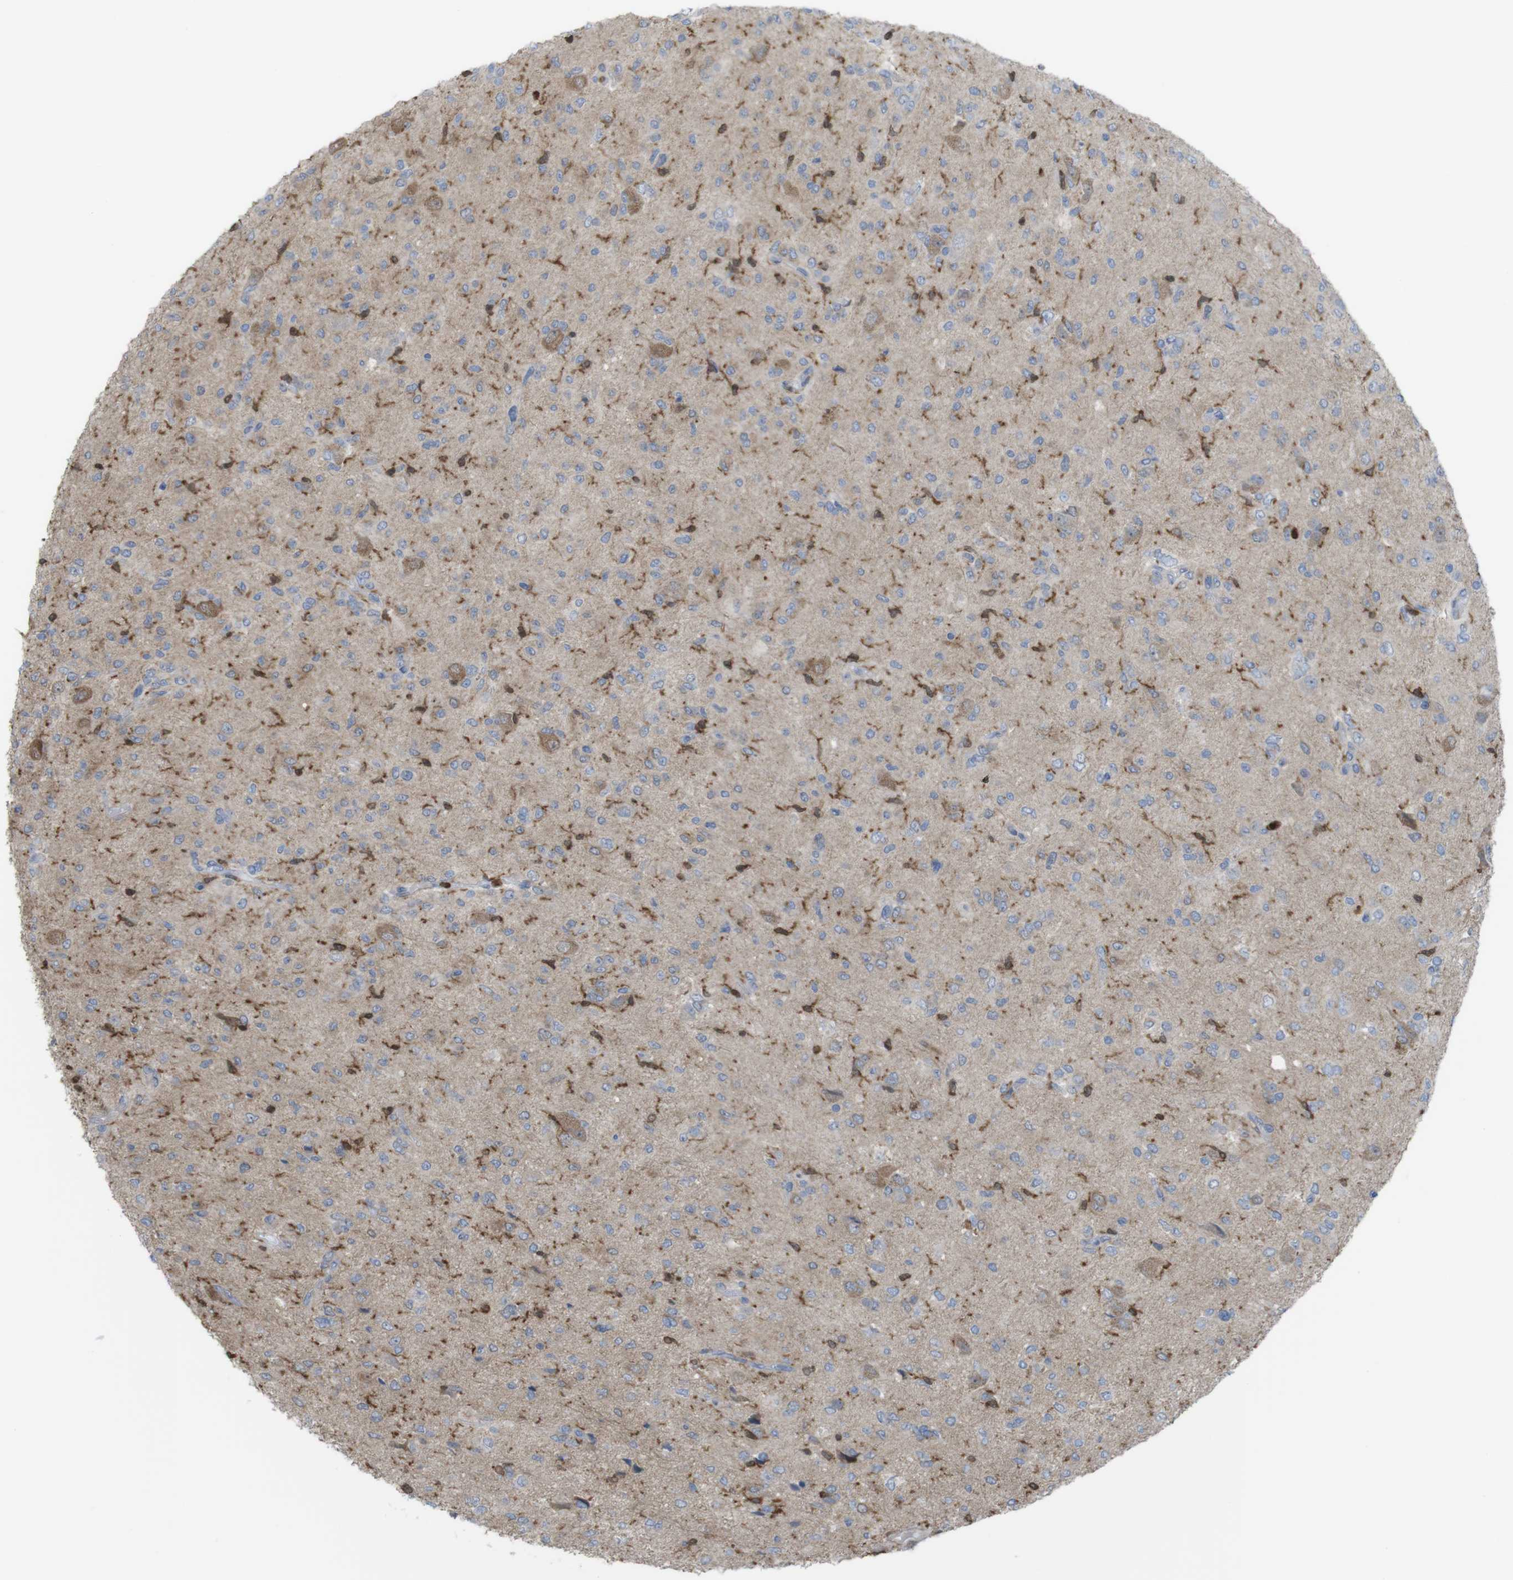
{"staining": {"intensity": "moderate", "quantity": "<25%", "location": "cytoplasmic/membranous"}, "tissue": "glioma", "cell_type": "Tumor cells", "image_type": "cancer", "snomed": [{"axis": "morphology", "description": "Glioma, malignant, High grade"}, {"axis": "topography", "description": "Brain"}], "caption": "Immunohistochemical staining of human glioma demonstrates moderate cytoplasmic/membranous protein positivity in about <25% of tumor cells.", "gene": "PRKCD", "patient": {"sex": "female", "age": 59}}